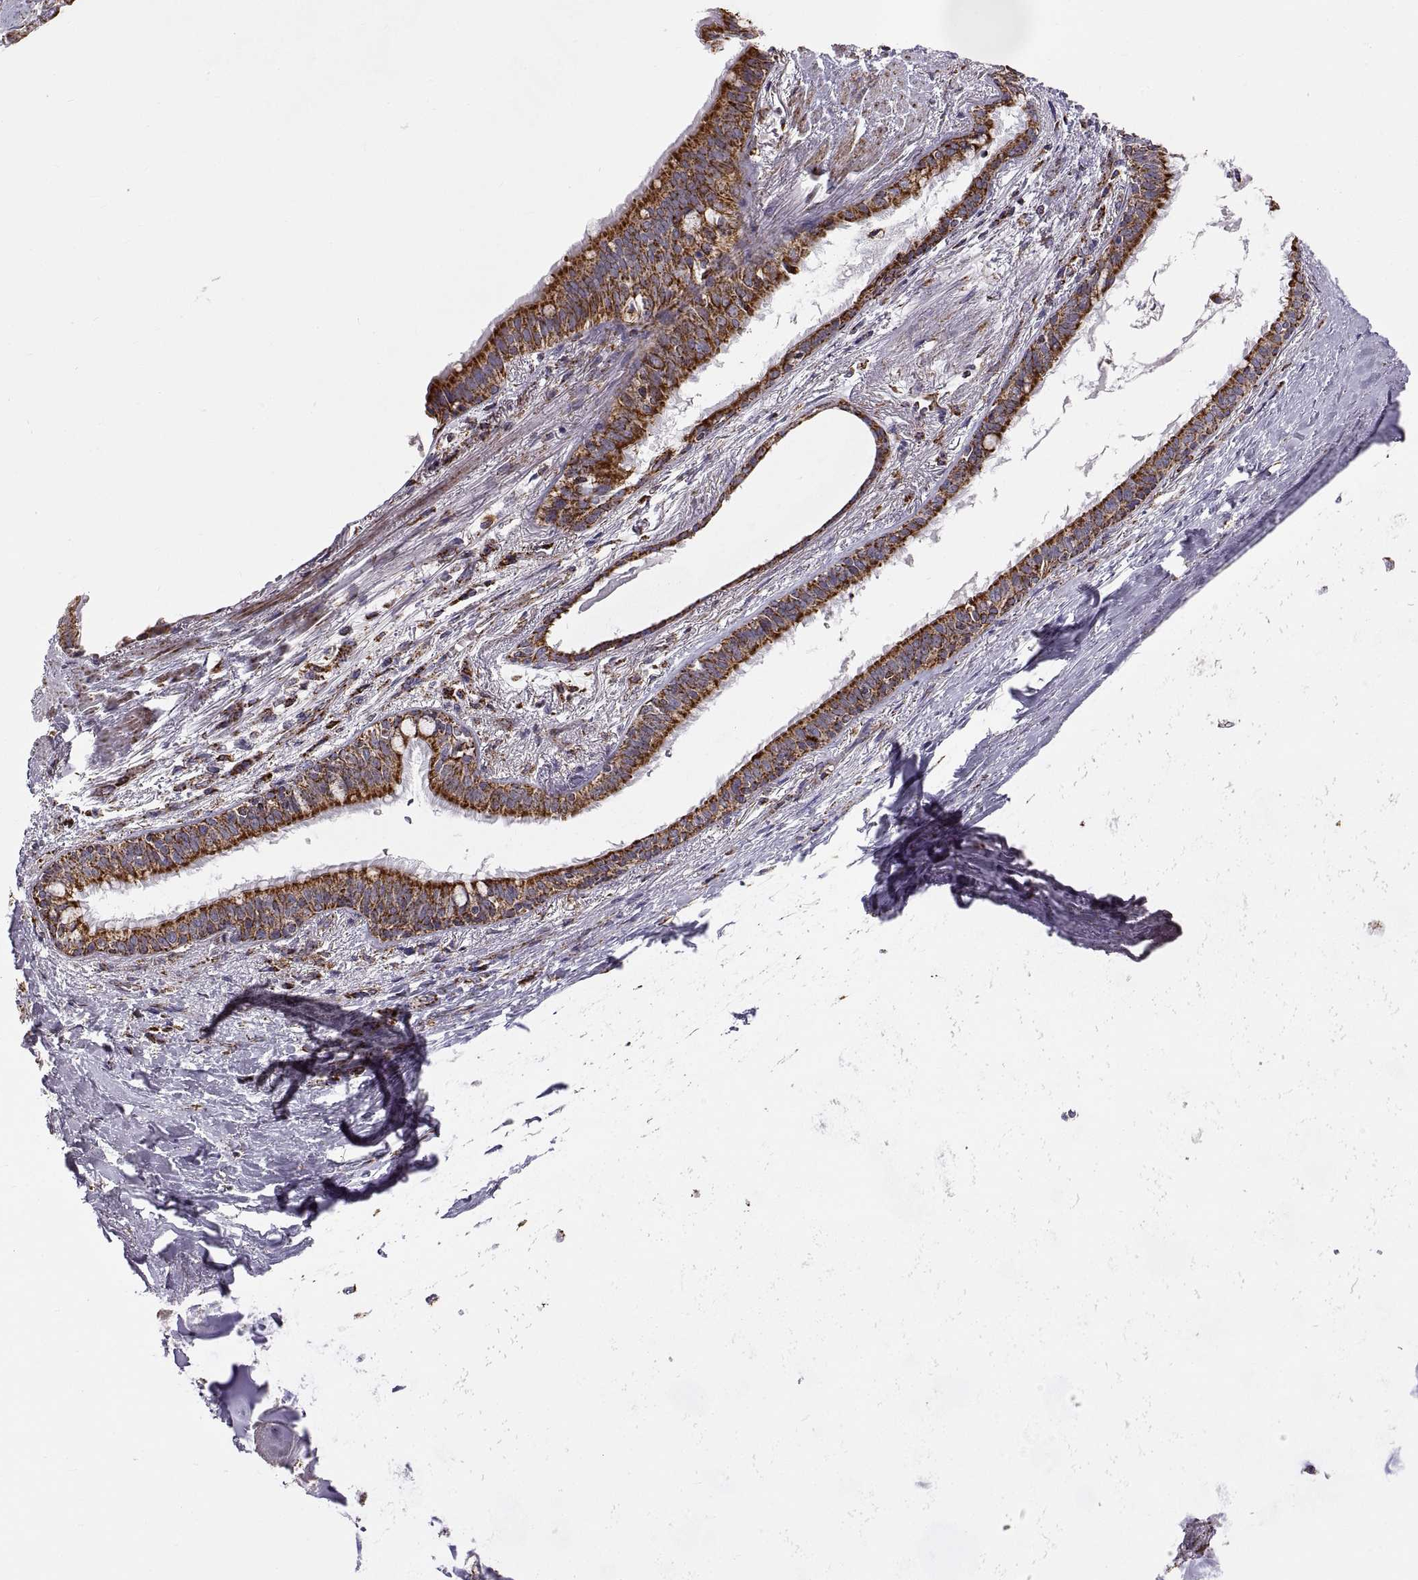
{"staining": {"intensity": "strong", "quantity": ">75%", "location": "cytoplasmic/membranous"}, "tissue": "bronchus", "cell_type": "Respiratory epithelial cells", "image_type": "normal", "snomed": [{"axis": "morphology", "description": "Normal tissue, NOS"}, {"axis": "morphology", "description": "Squamous cell carcinoma, NOS"}, {"axis": "topography", "description": "Bronchus"}, {"axis": "topography", "description": "Lung"}], "caption": "Respiratory epithelial cells show high levels of strong cytoplasmic/membranous staining in about >75% of cells in unremarkable bronchus. (Brightfield microscopy of DAB IHC at high magnification).", "gene": "ARSD", "patient": {"sex": "male", "age": 69}}